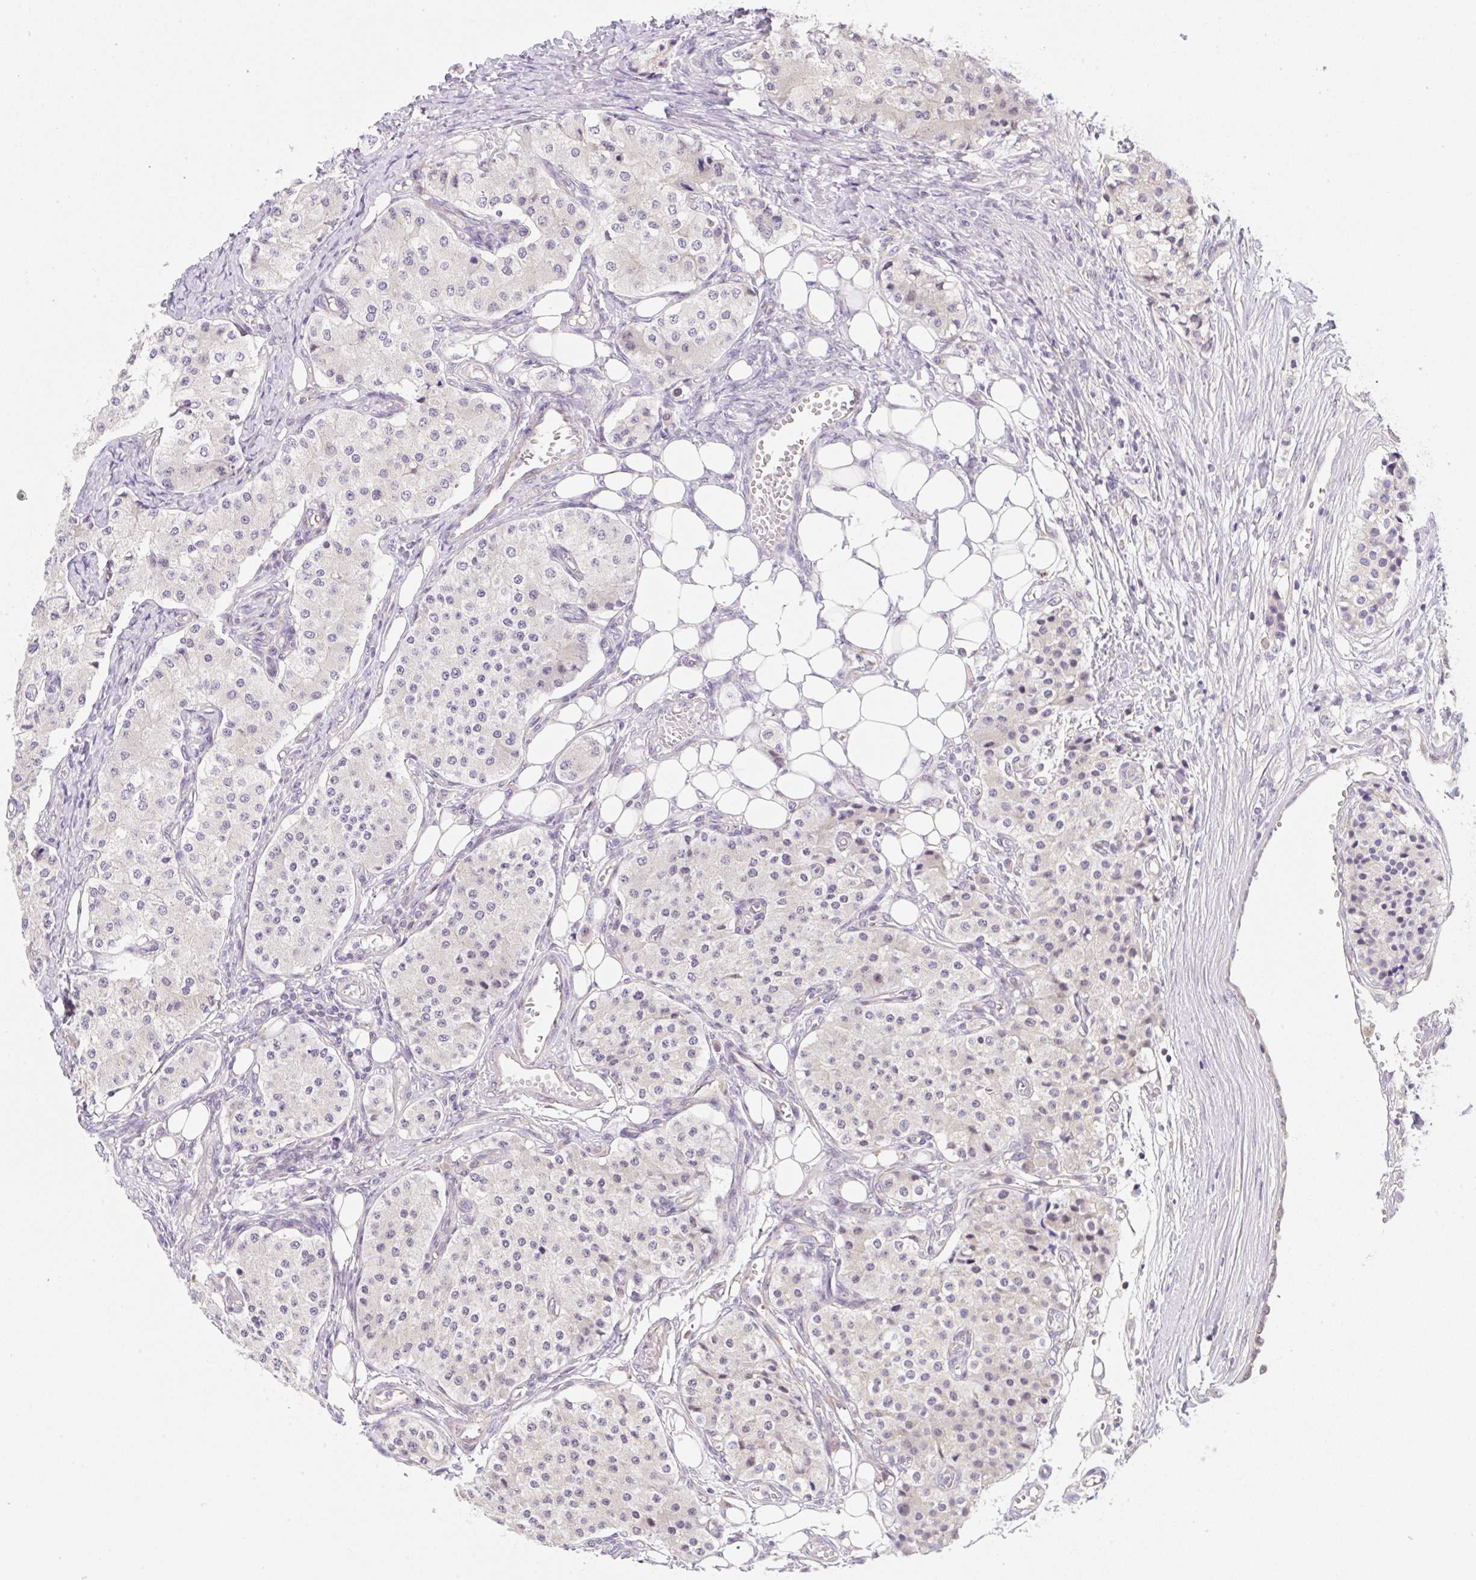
{"staining": {"intensity": "negative", "quantity": "none", "location": "none"}, "tissue": "carcinoid", "cell_type": "Tumor cells", "image_type": "cancer", "snomed": [{"axis": "morphology", "description": "Carcinoid, malignant, NOS"}, {"axis": "topography", "description": "Colon"}], "caption": "High power microscopy photomicrograph of an IHC image of carcinoid, revealing no significant positivity in tumor cells.", "gene": "TBPL2", "patient": {"sex": "female", "age": 52}}